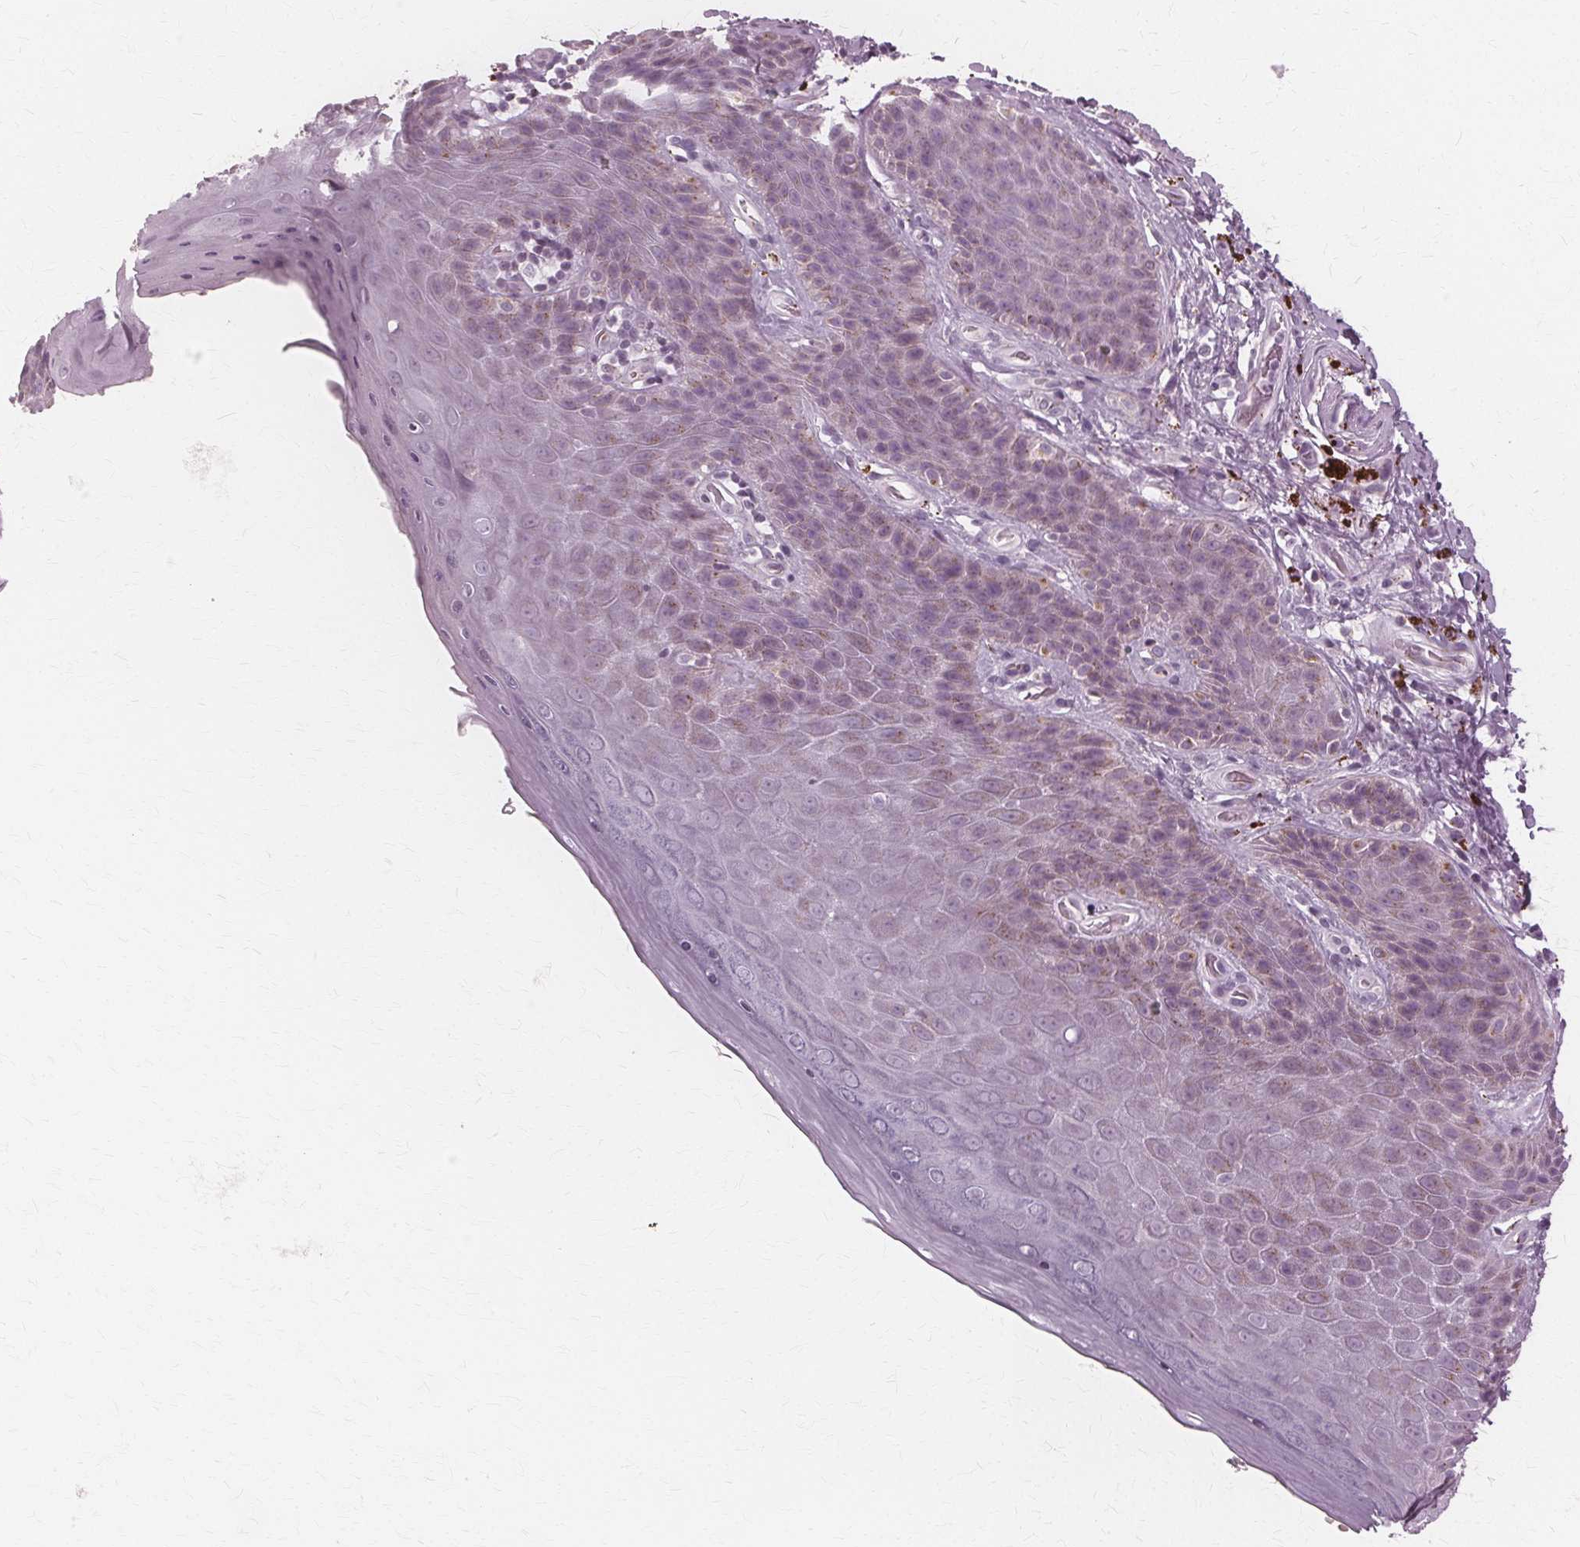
{"staining": {"intensity": "weak", "quantity": "<25%", "location": "cytoplasmic/membranous"}, "tissue": "skin", "cell_type": "Epidermal cells", "image_type": "normal", "snomed": [{"axis": "morphology", "description": "Normal tissue, NOS"}, {"axis": "topography", "description": "Anal"}, {"axis": "topography", "description": "Peripheral nerve tissue"}], "caption": "Immunohistochemistry (IHC) of normal human skin reveals no expression in epidermal cells.", "gene": "DNASE2", "patient": {"sex": "male", "age": 53}}